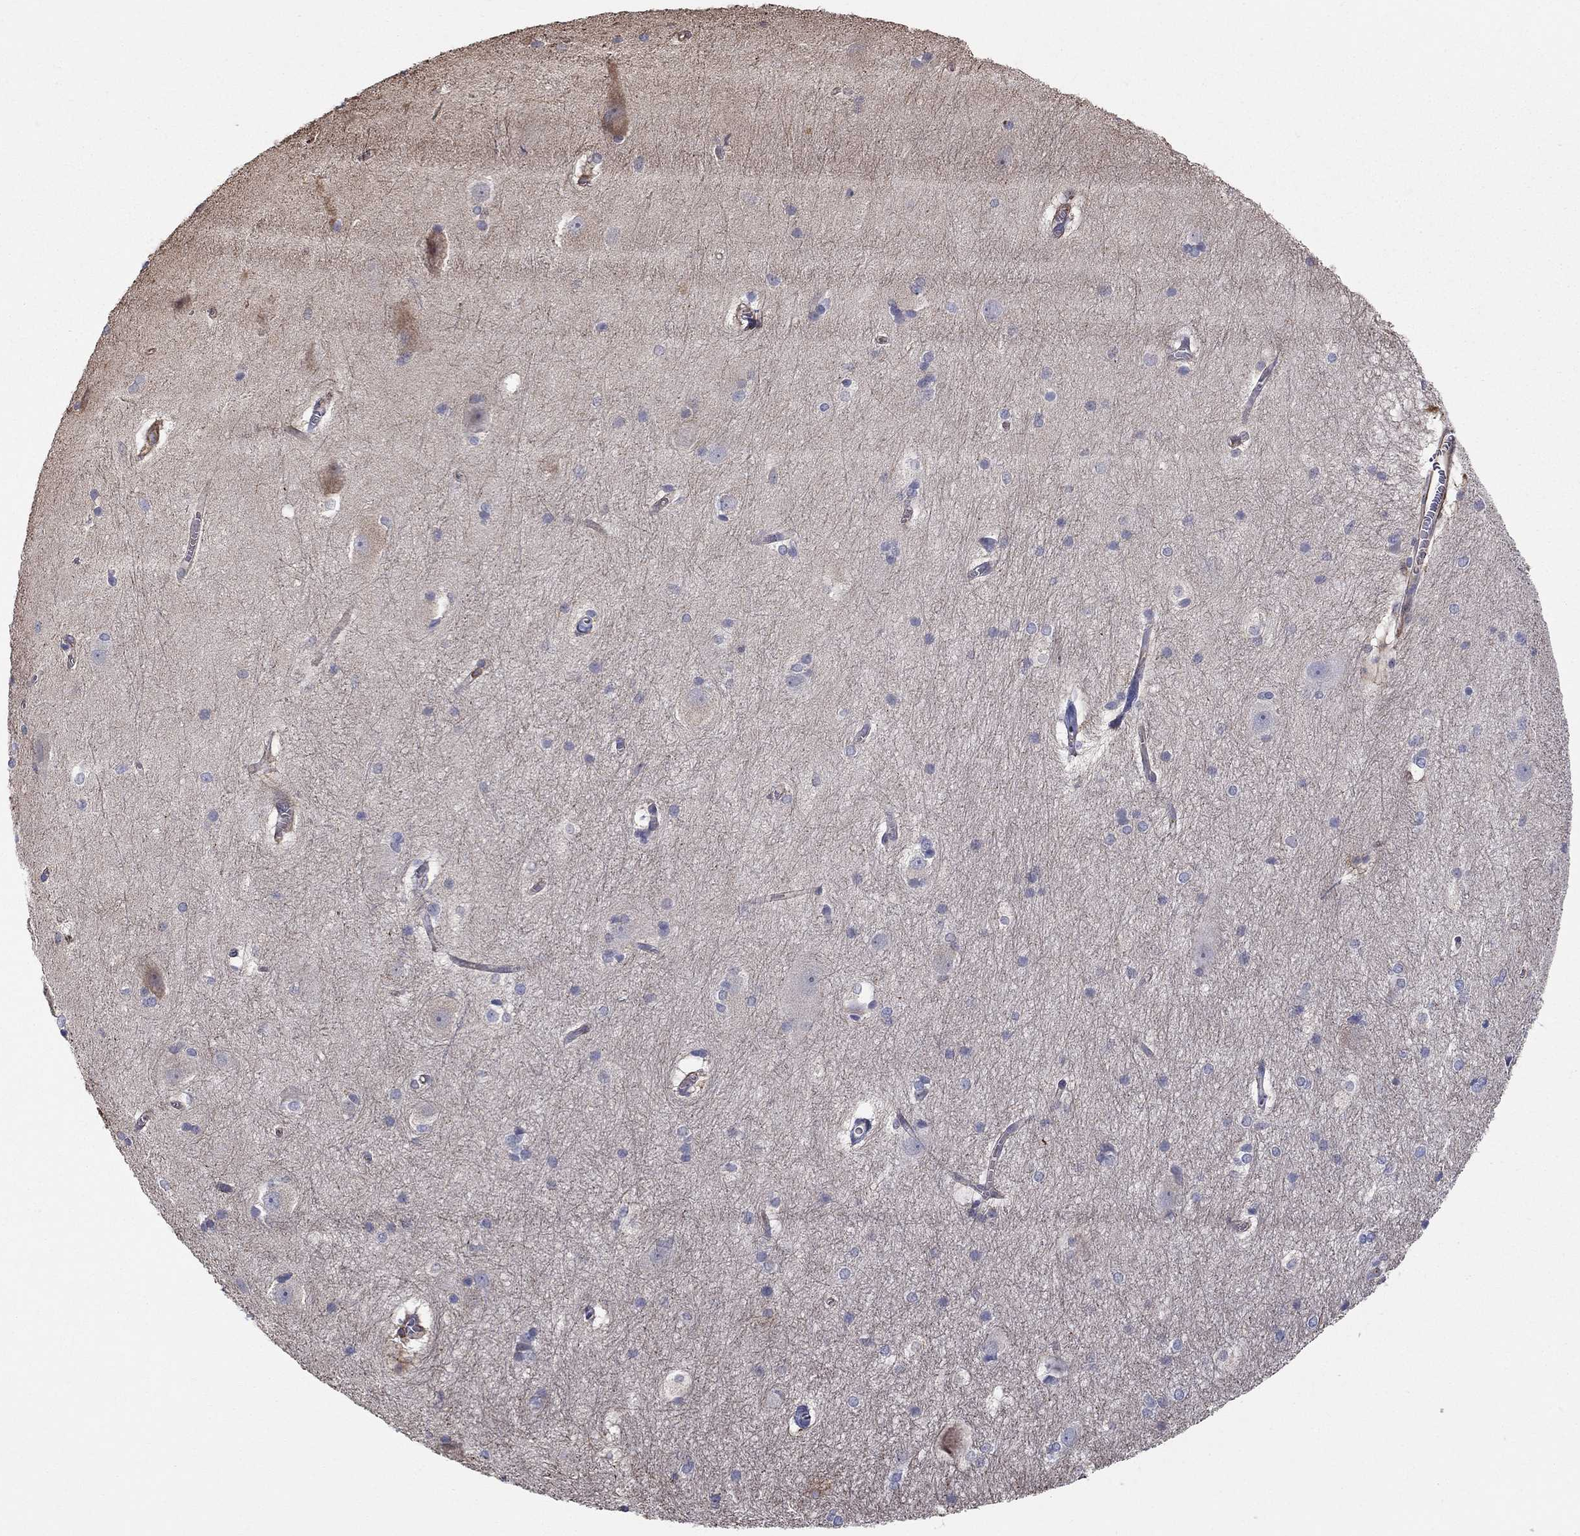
{"staining": {"intensity": "negative", "quantity": "none", "location": "none"}, "tissue": "hippocampus", "cell_type": "Glial cells", "image_type": "normal", "snomed": [{"axis": "morphology", "description": "Normal tissue, NOS"}, {"axis": "topography", "description": "Cerebral cortex"}, {"axis": "topography", "description": "Hippocampus"}], "caption": "DAB immunohistochemical staining of unremarkable human hippocampus shows no significant staining in glial cells. (Stains: DAB immunohistochemistry (IHC) with hematoxylin counter stain, Microscopy: brightfield microscopy at high magnification).", "gene": "NPHP1", "patient": {"sex": "female", "age": 19}}